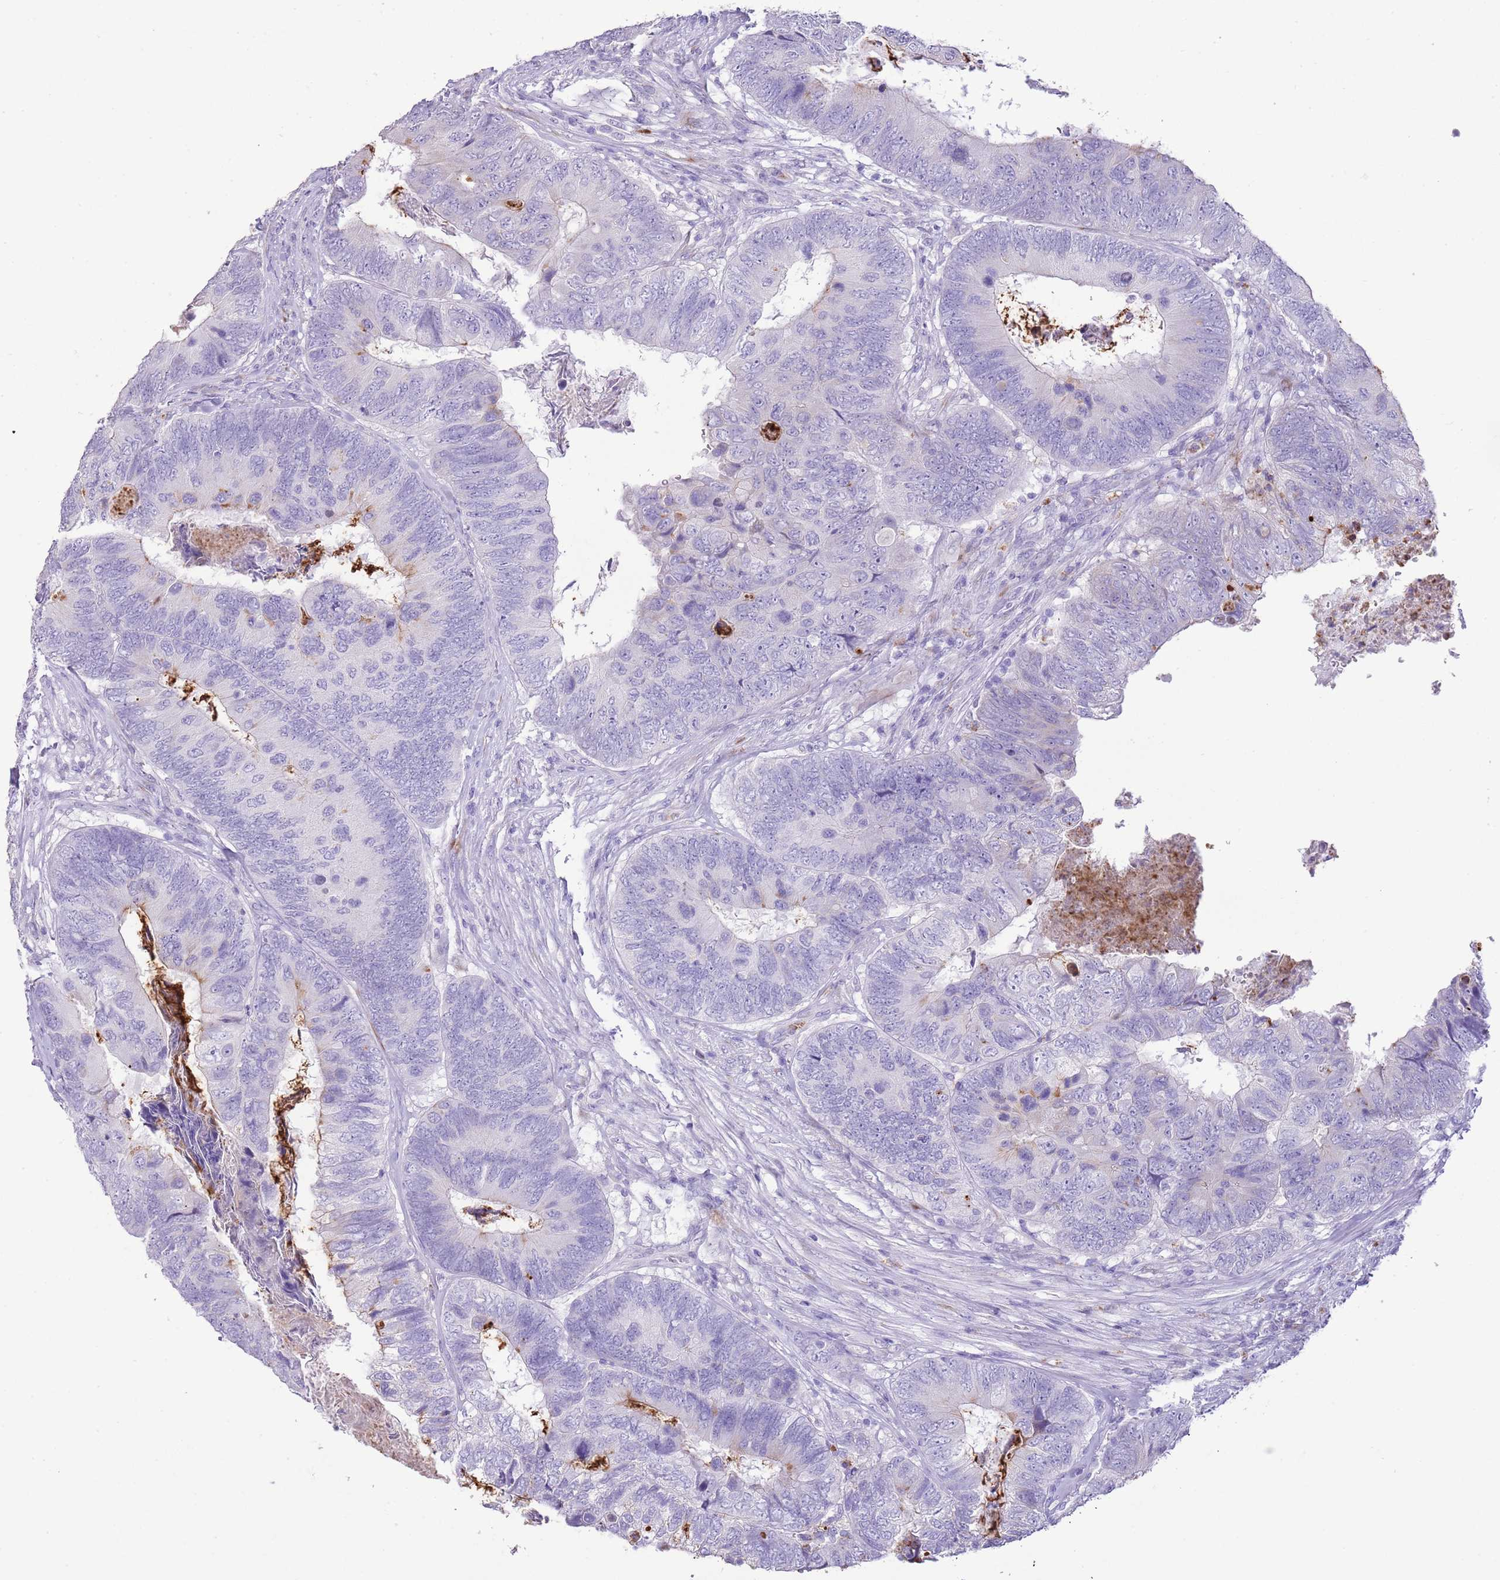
{"staining": {"intensity": "negative", "quantity": "none", "location": "none"}, "tissue": "colorectal cancer", "cell_type": "Tumor cells", "image_type": "cancer", "snomed": [{"axis": "morphology", "description": "Adenocarcinoma, NOS"}, {"axis": "topography", "description": "Colon"}], "caption": "High magnification brightfield microscopy of colorectal cancer (adenocarcinoma) stained with DAB (3,3'-diaminobenzidine) (brown) and counterstained with hematoxylin (blue): tumor cells show no significant staining. (DAB immunohistochemistry with hematoxylin counter stain).", "gene": "OR2Z1", "patient": {"sex": "female", "age": 67}}